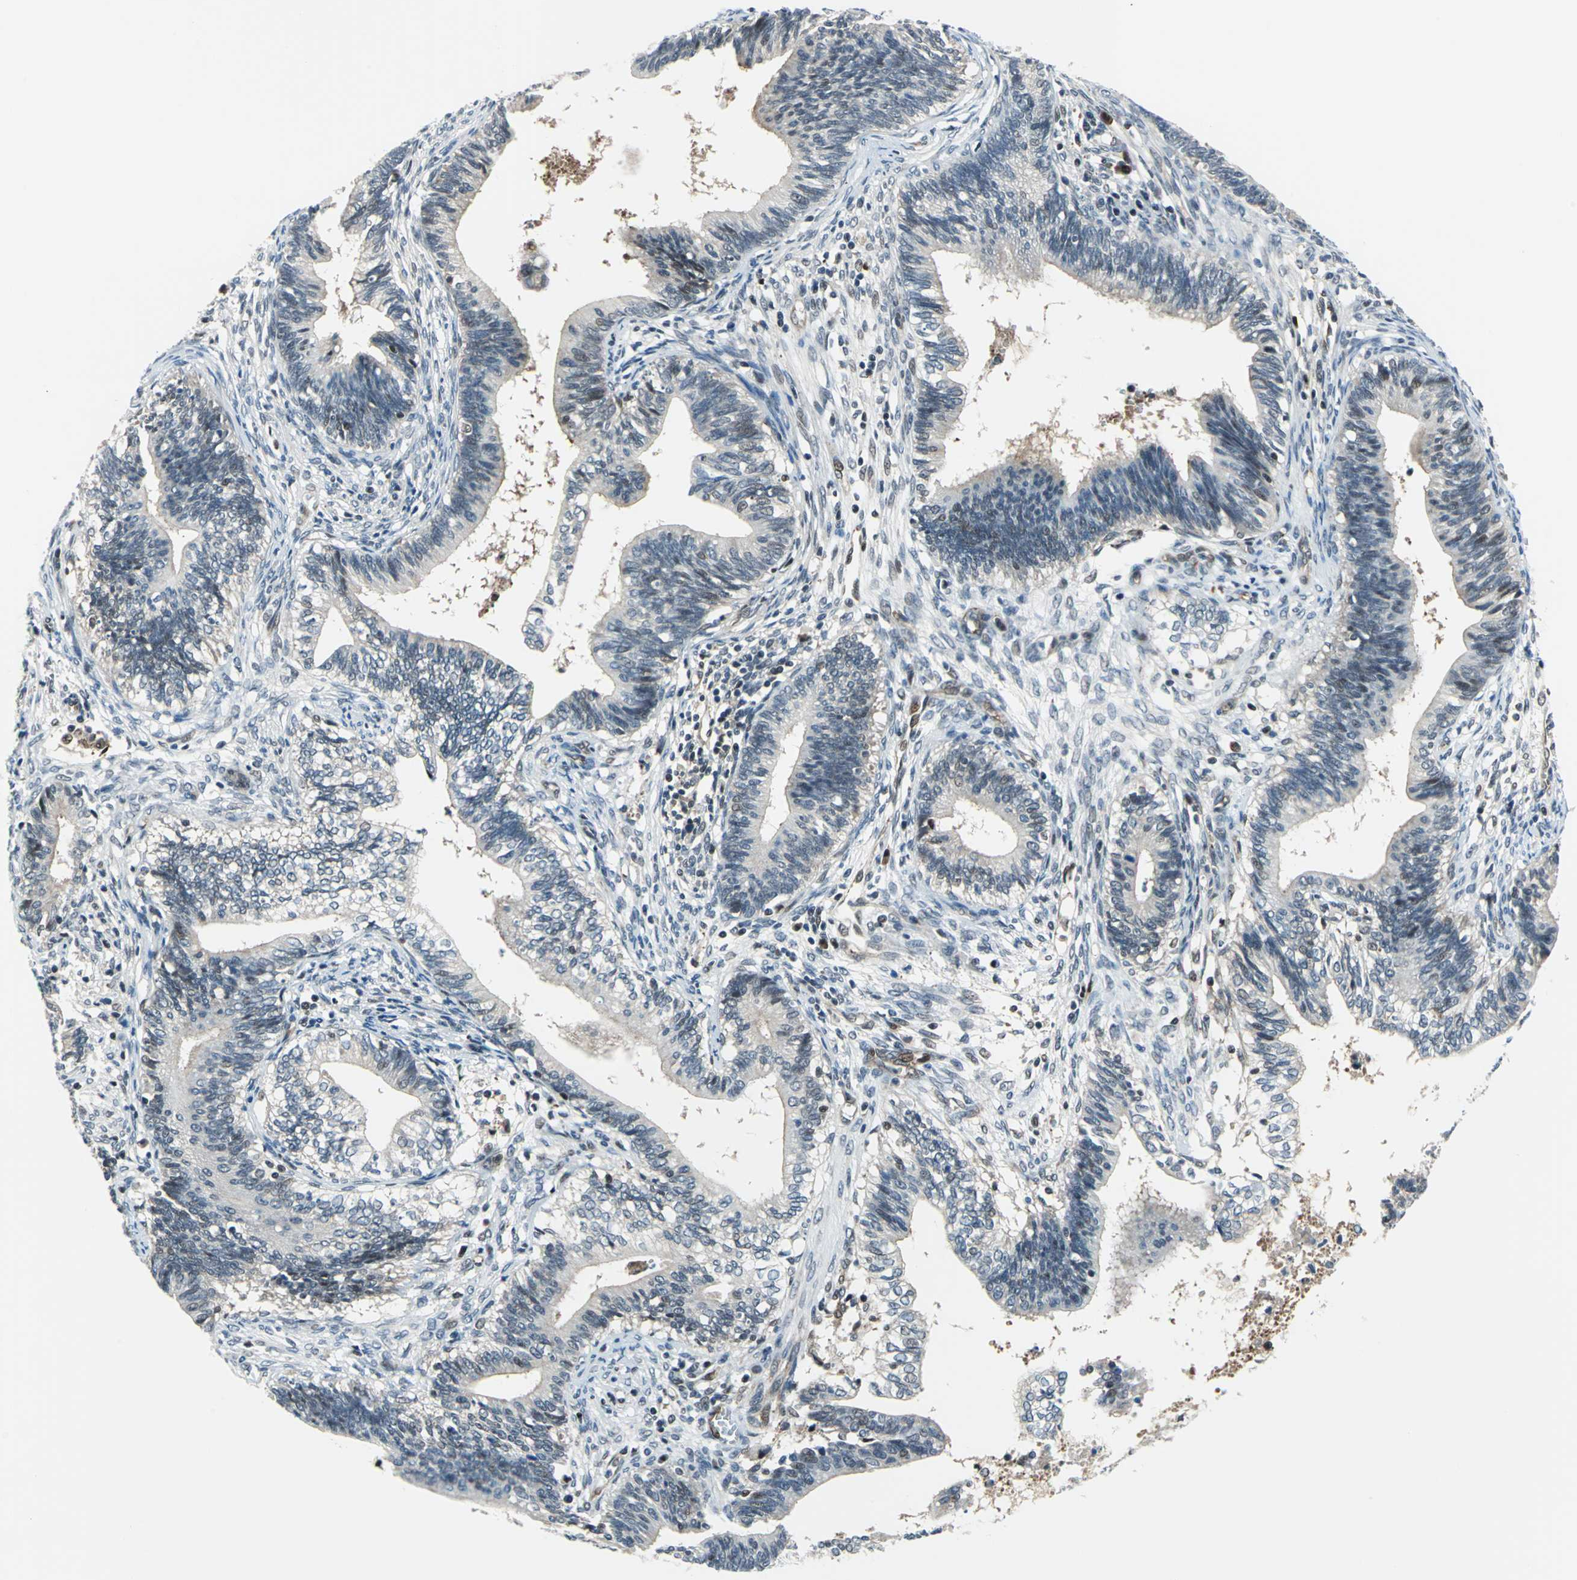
{"staining": {"intensity": "weak", "quantity": "<25%", "location": "cytoplasmic/membranous"}, "tissue": "cervical cancer", "cell_type": "Tumor cells", "image_type": "cancer", "snomed": [{"axis": "morphology", "description": "Adenocarcinoma, NOS"}, {"axis": "topography", "description": "Cervix"}], "caption": "IHC image of neoplastic tissue: human cervical adenocarcinoma stained with DAB shows no significant protein positivity in tumor cells.", "gene": "POLR3K", "patient": {"sex": "female", "age": 44}}